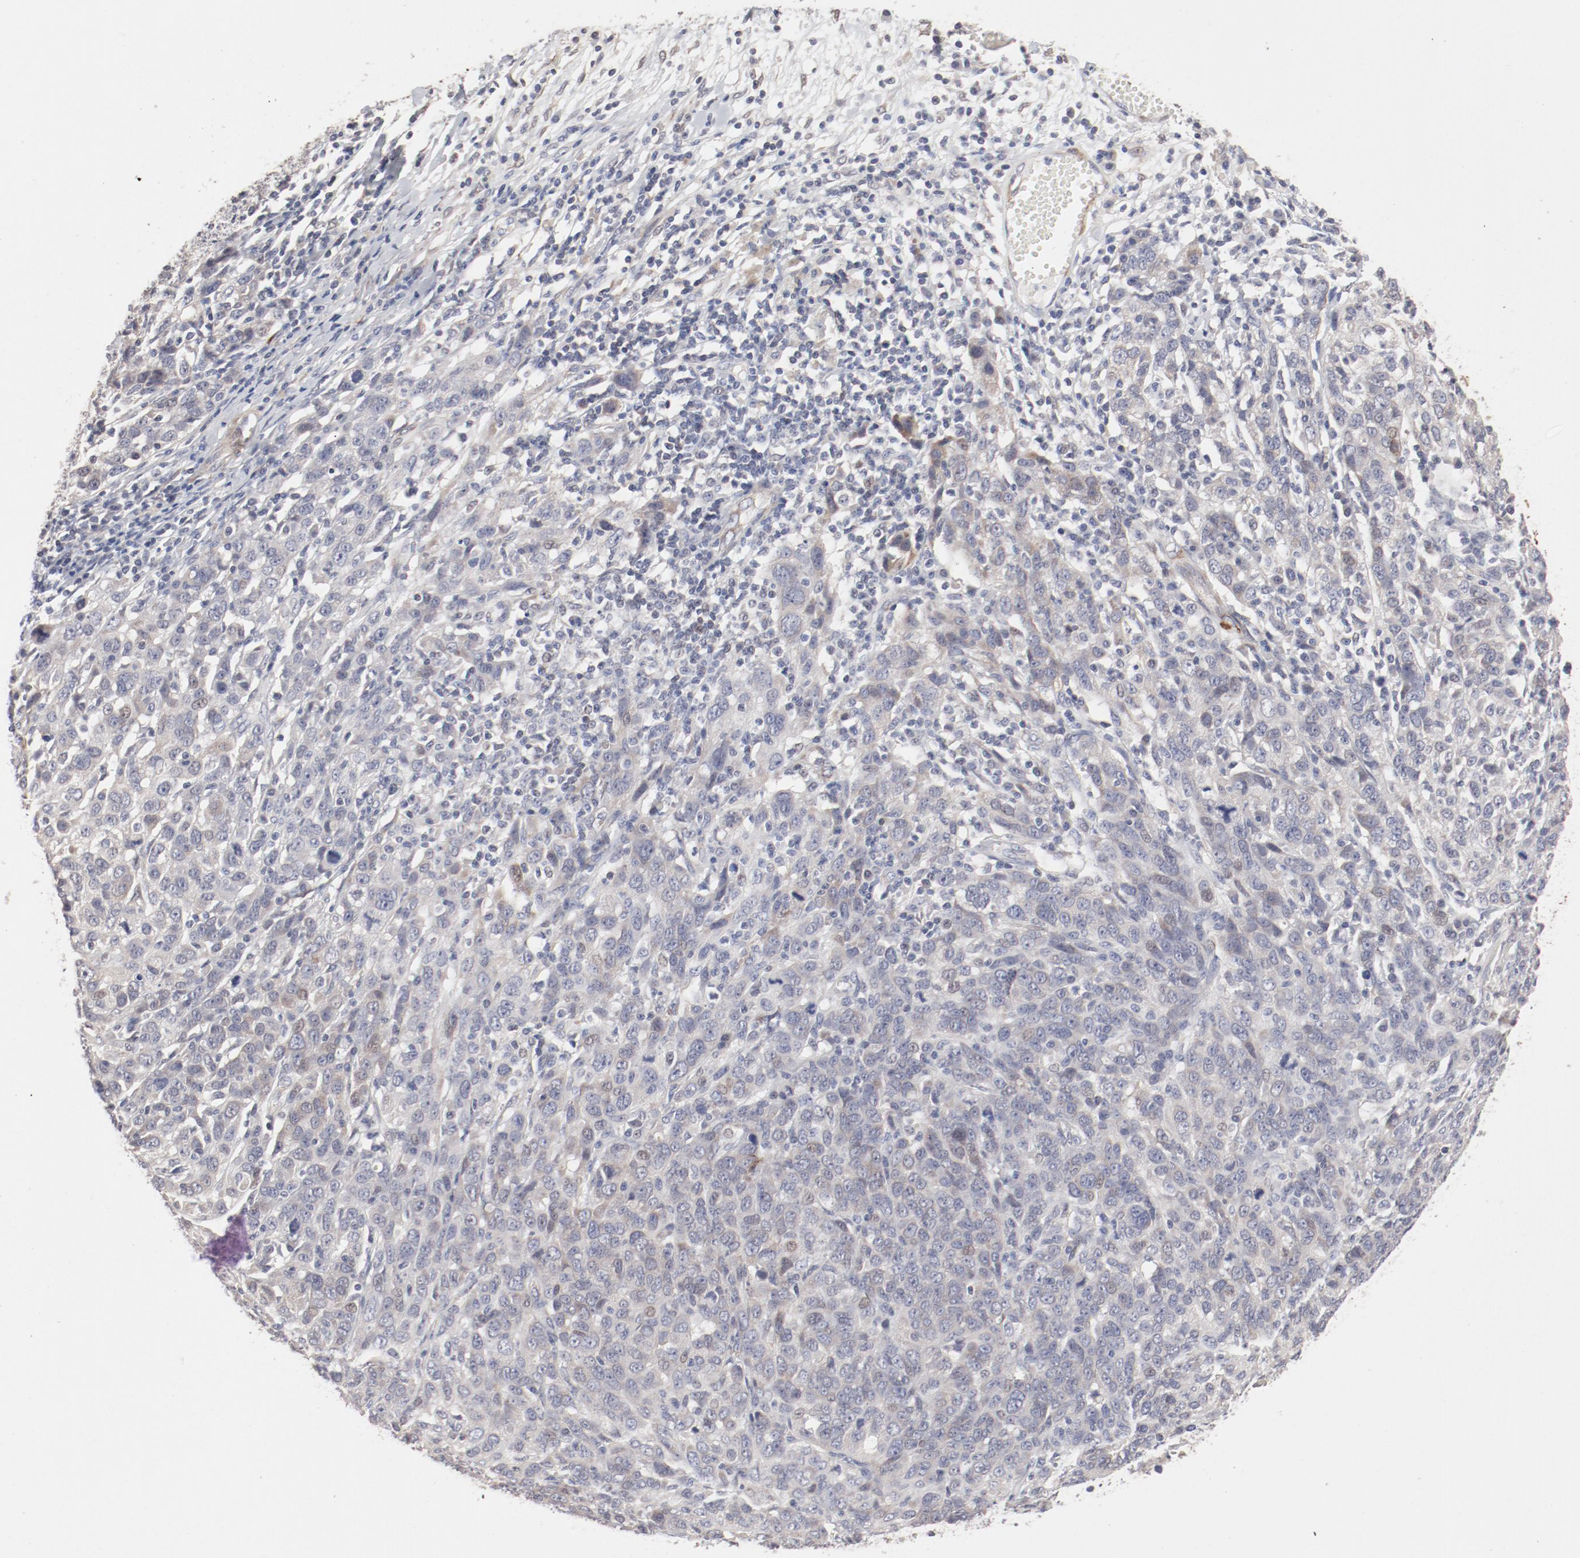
{"staining": {"intensity": "negative", "quantity": "none", "location": "none"}, "tissue": "ovarian cancer", "cell_type": "Tumor cells", "image_type": "cancer", "snomed": [{"axis": "morphology", "description": "Cystadenocarcinoma, serous, NOS"}, {"axis": "topography", "description": "Ovary"}], "caption": "High power microscopy histopathology image of an immunohistochemistry (IHC) image of ovarian cancer (serous cystadenocarcinoma), revealing no significant staining in tumor cells. Nuclei are stained in blue.", "gene": "MAGED4", "patient": {"sex": "female", "age": 71}}